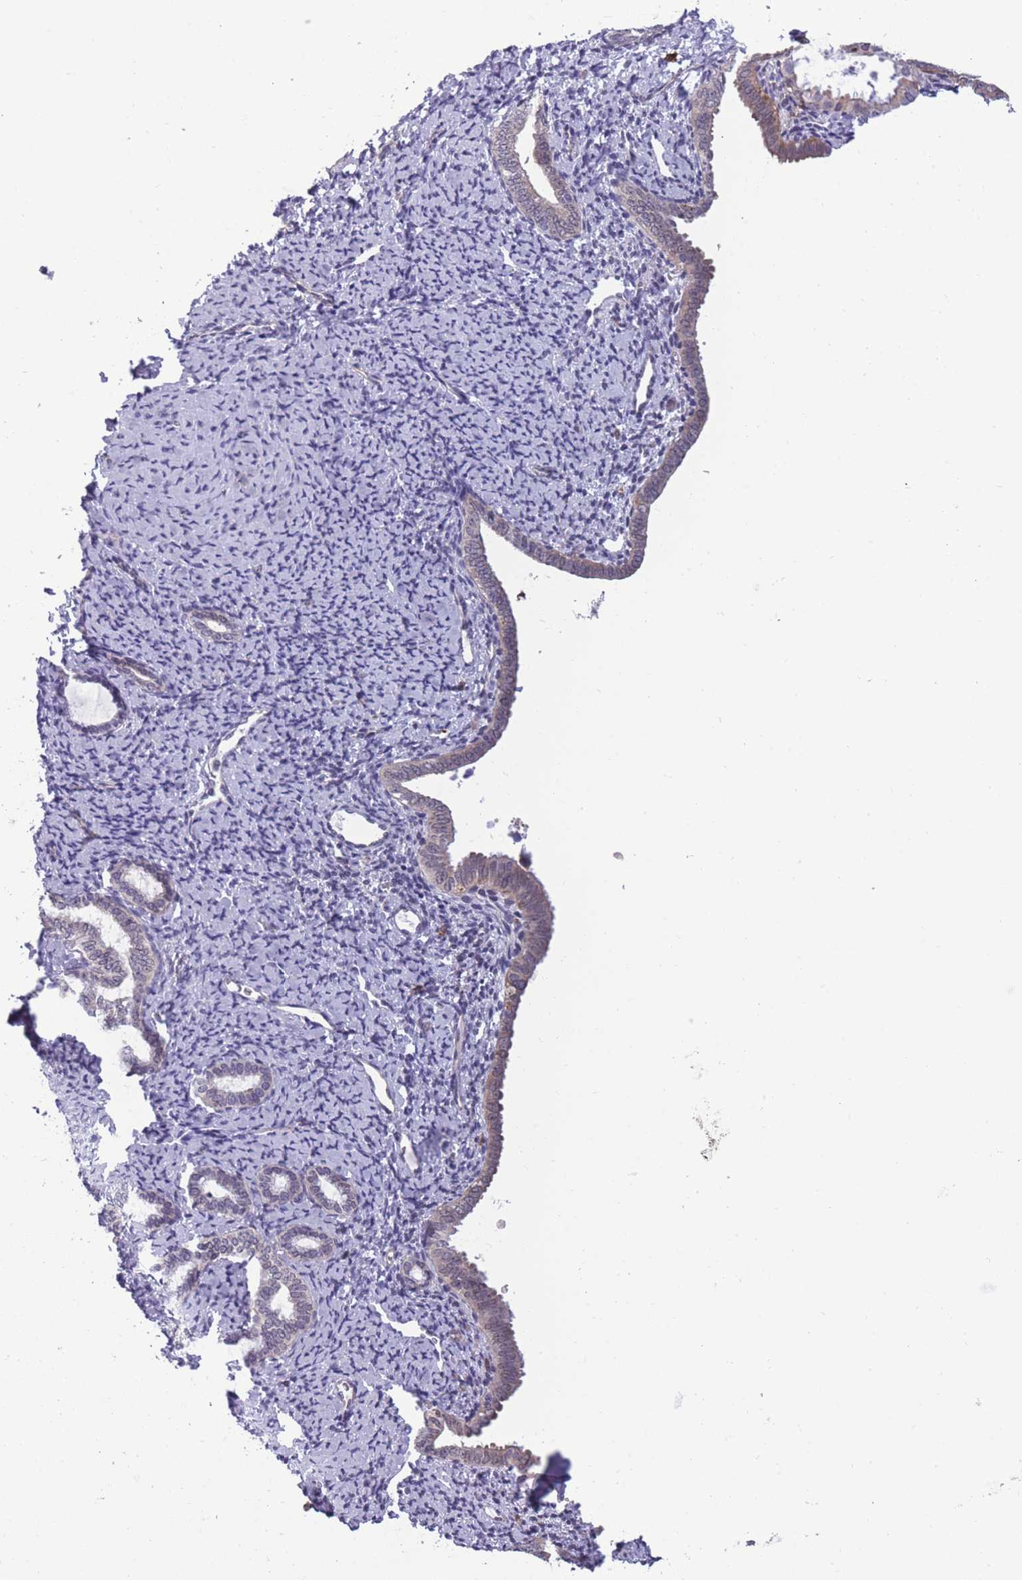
{"staining": {"intensity": "negative", "quantity": "none", "location": "none"}, "tissue": "endometrium", "cell_type": "Cells in endometrial stroma", "image_type": "normal", "snomed": [{"axis": "morphology", "description": "Normal tissue, NOS"}, {"axis": "topography", "description": "Endometrium"}], "caption": "Immunohistochemical staining of benign endometrium exhibits no significant positivity in cells in endometrial stroma. The staining is performed using DAB brown chromogen with nuclei counter-stained in using hematoxylin.", "gene": "TMEM121", "patient": {"sex": "female", "age": 63}}